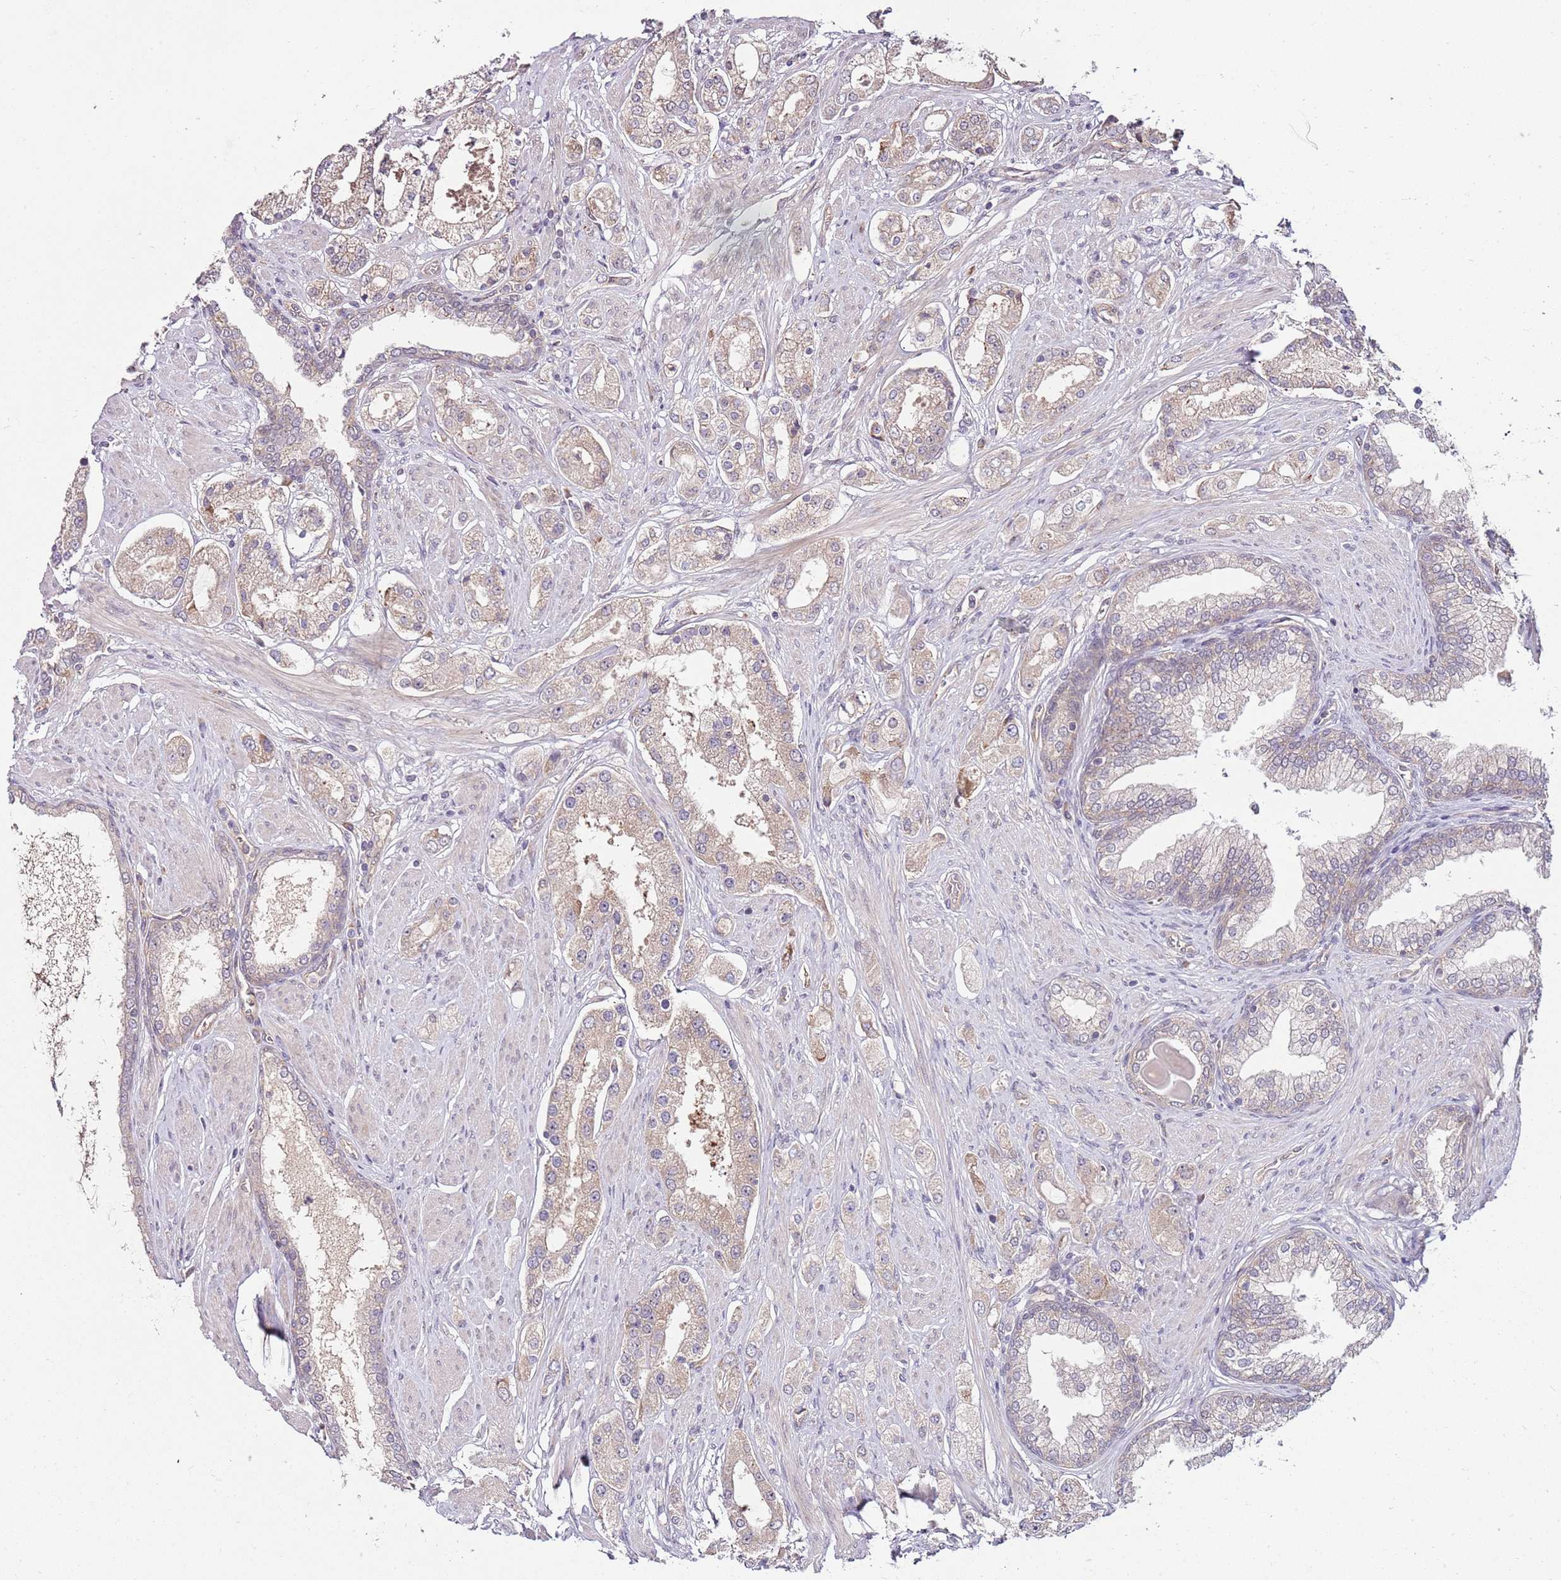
{"staining": {"intensity": "weak", "quantity": "<25%", "location": "cytoplasmic/membranous"}, "tissue": "prostate cancer", "cell_type": "Tumor cells", "image_type": "cancer", "snomed": [{"axis": "morphology", "description": "Adenocarcinoma, High grade"}, {"axis": "topography", "description": "Prostate"}], "caption": "High magnification brightfield microscopy of prostate high-grade adenocarcinoma stained with DAB (brown) and counterstained with hematoxylin (blue): tumor cells show no significant positivity.", "gene": "FBXL22", "patient": {"sex": "male", "age": 68}}